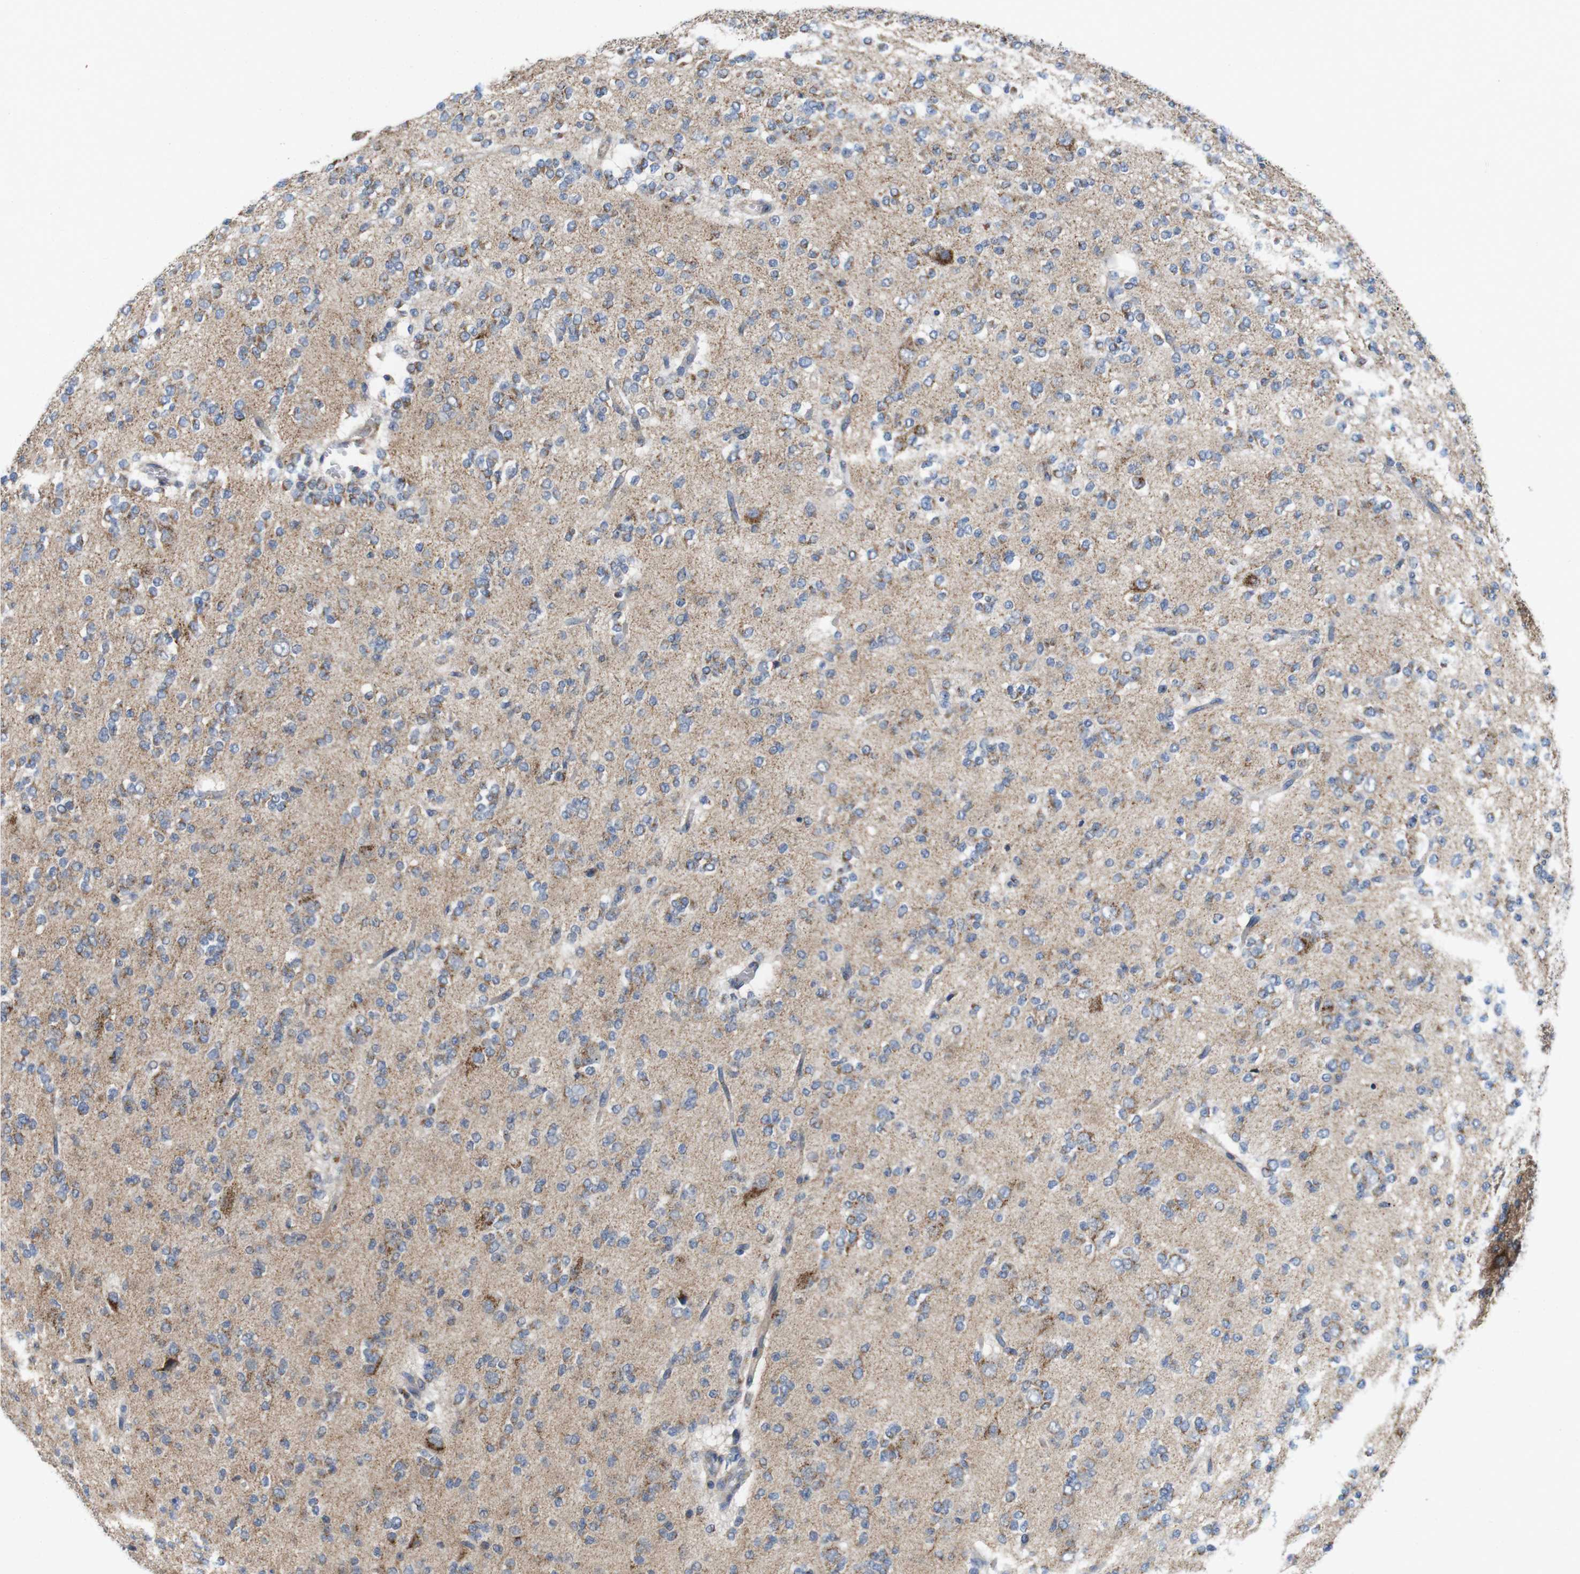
{"staining": {"intensity": "moderate", "quantity": "25%-75%", "location": "cytoplasmic/membranous"}, "tissue": "glioma", "cell_type": "Tumor cells", "image_type": "cancer", "snomed": [{"axis": "morphology", "description": "Glioma, malignant, Low grade"}, {"axis": "topography", "description": "Brain"}], "caption": "Human glioma stained with a brown dye reveals moderate cytoplasmic/membranous positive positivity in approximately 25%-75% of tumor cells.", "gene": "EFCAB14", "patient": {"sex": "male", "age": 38}}